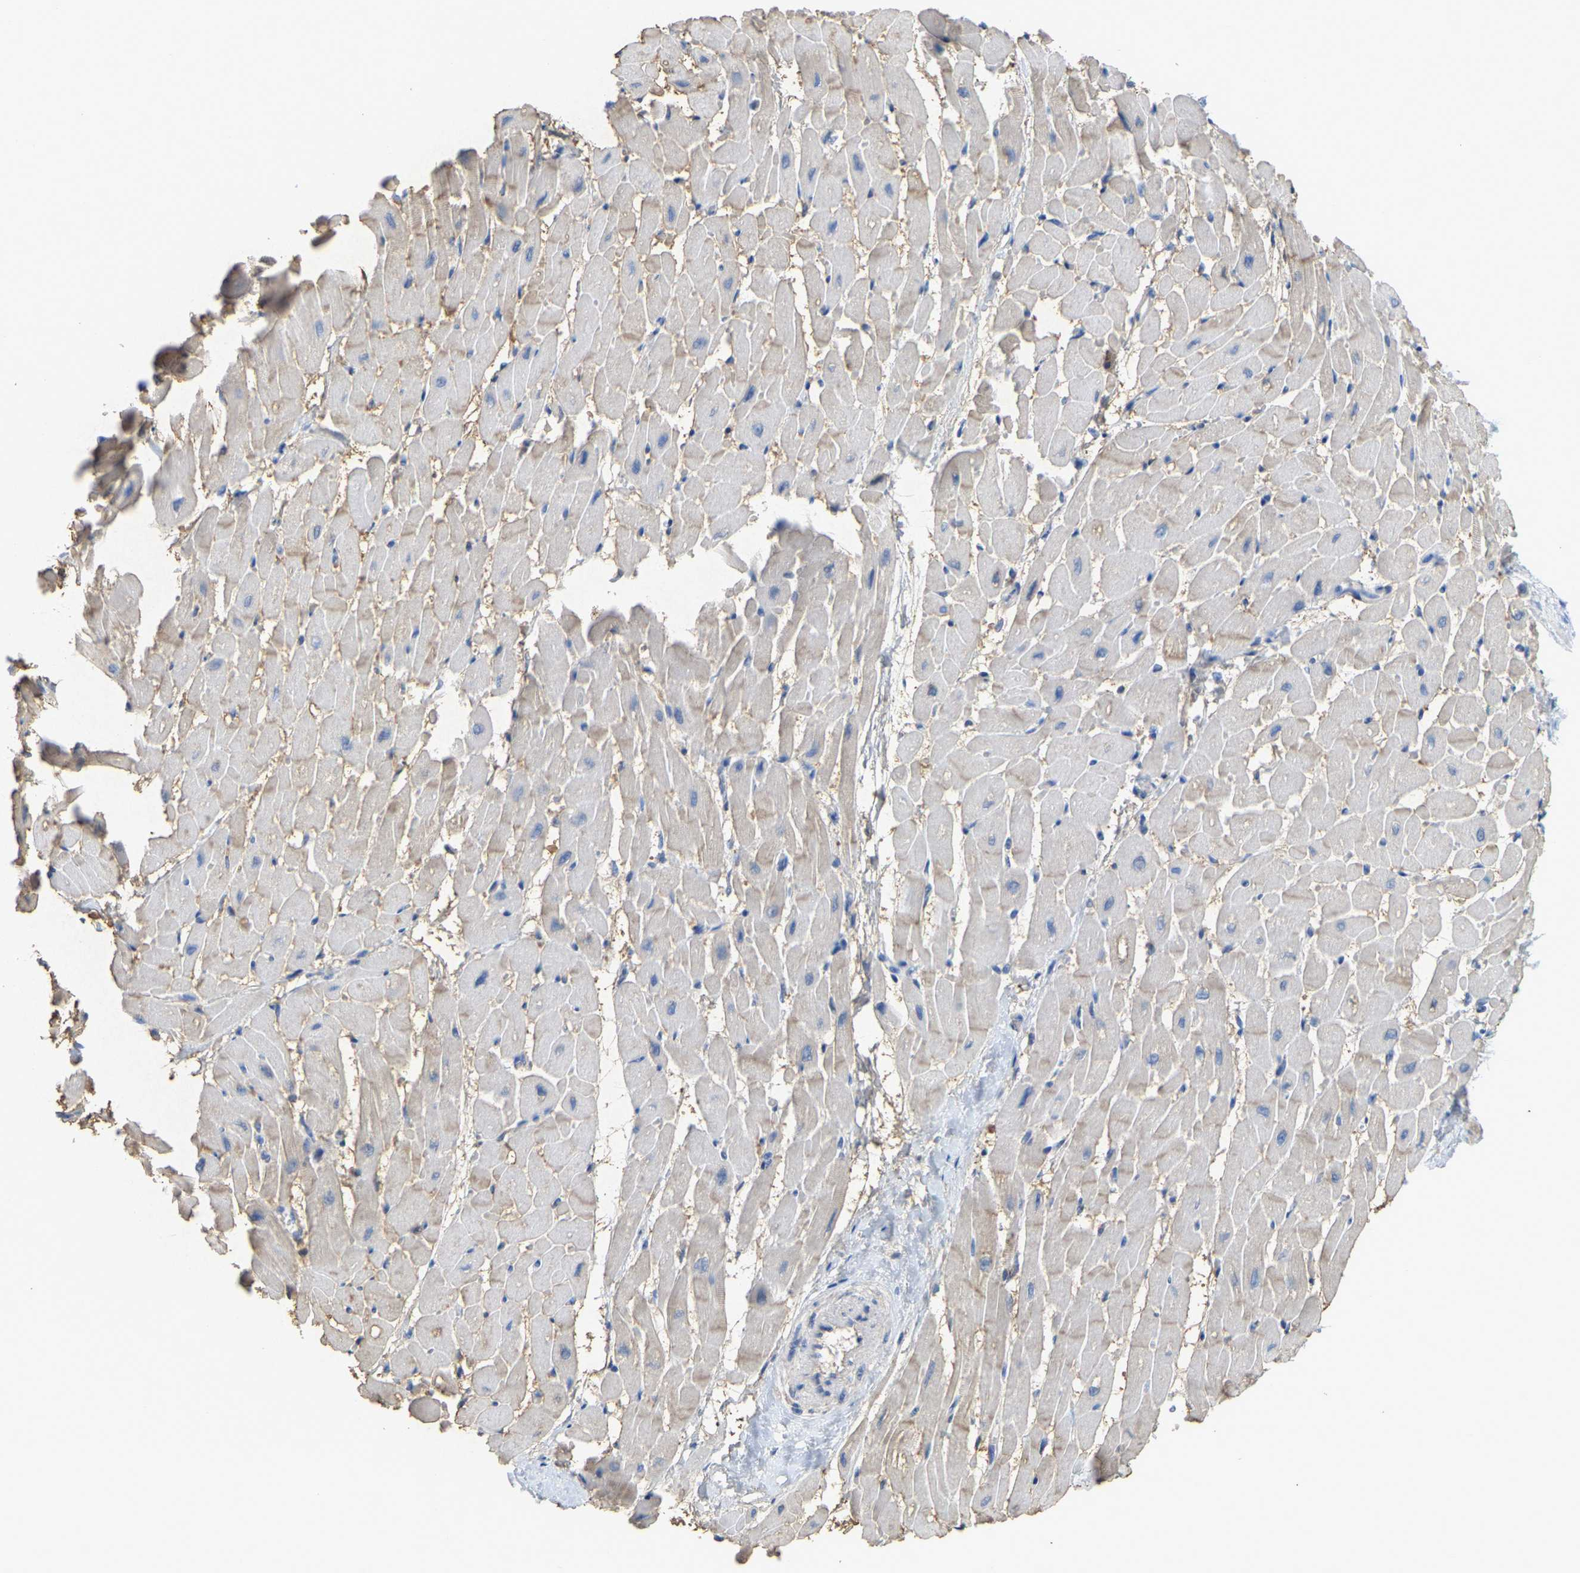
{"staining": {"intensity": "negative", "quantity": "none", "location": "none"}, "tissue": "heart muscle", "cell_type": "Cardiomyocytes", "image_type": "normal", "snomed": [{"axis": "morphology", "description": "Normal tissue, NOS"}, {"axis": "topography", "description": "Heart"}], "caption": "The micrograph shows no staining of cardiomyocytes in normal heart muscle.", "gene": "SERPINB5", "patient": {"sex": "male", "age": 45}}